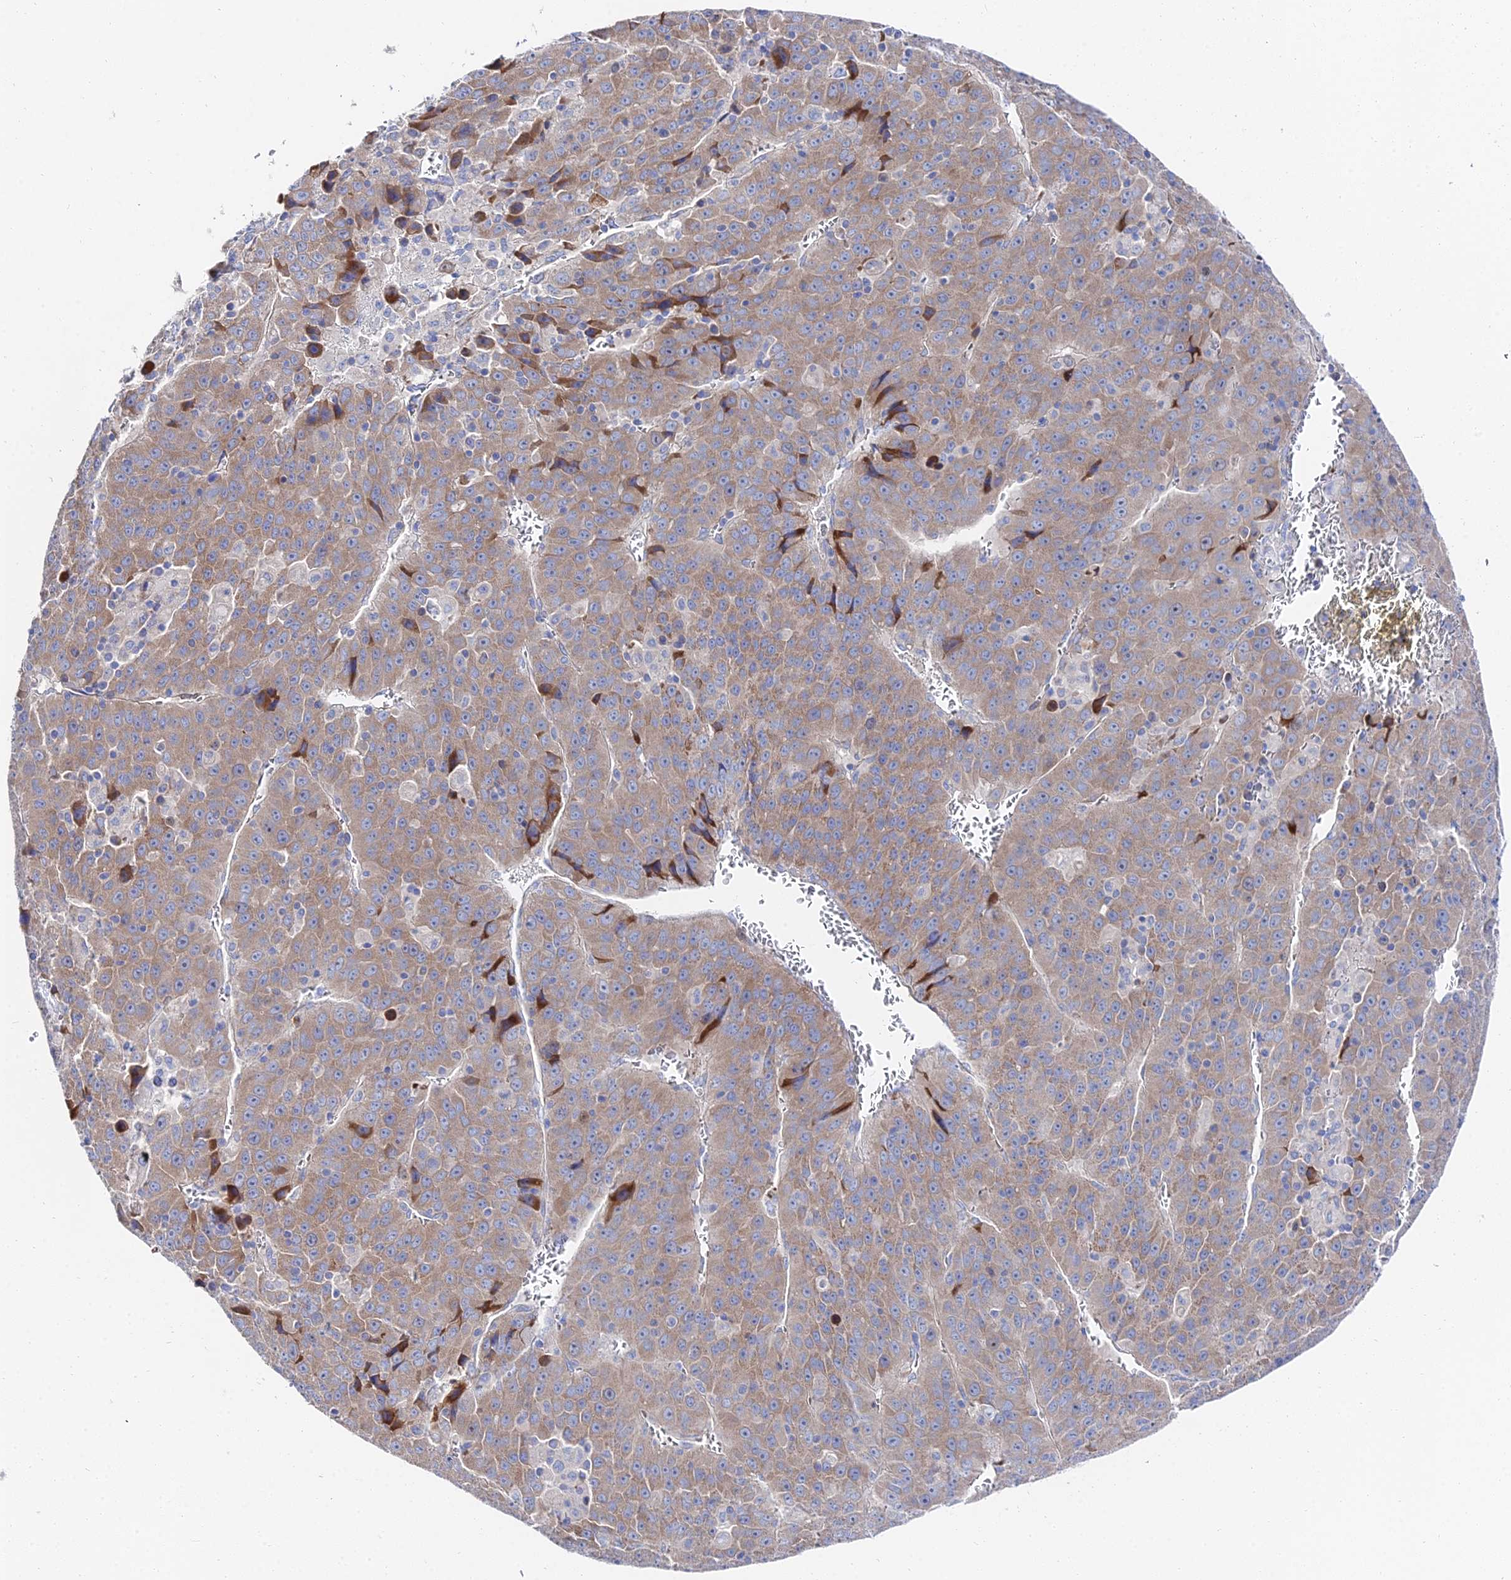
{"staining": {"intensity": "moderate", "quantity": ">75%", "location": "cytoplasmic/membranous"}, "tissue": "liver cancer", "cell_type": "Tumor cells", "image_type": "cancer", "snomed": [{"axis": "morphology", "description": "Carcinoma, Hepatocellular, NOS"}, {"axis": "topography", "description": "Liver"}], "caption": "A brown stain labels moderate cytoplasmic/membranous expression of a protein in liver hepatocellular carcinoma tumor cells. (DAB (3,3'-diaminobenzidine) IHC with brightfield microscopy, high magnification).", "gene": "PTTG1", "patient": {"sex": "female", "age": 53}}